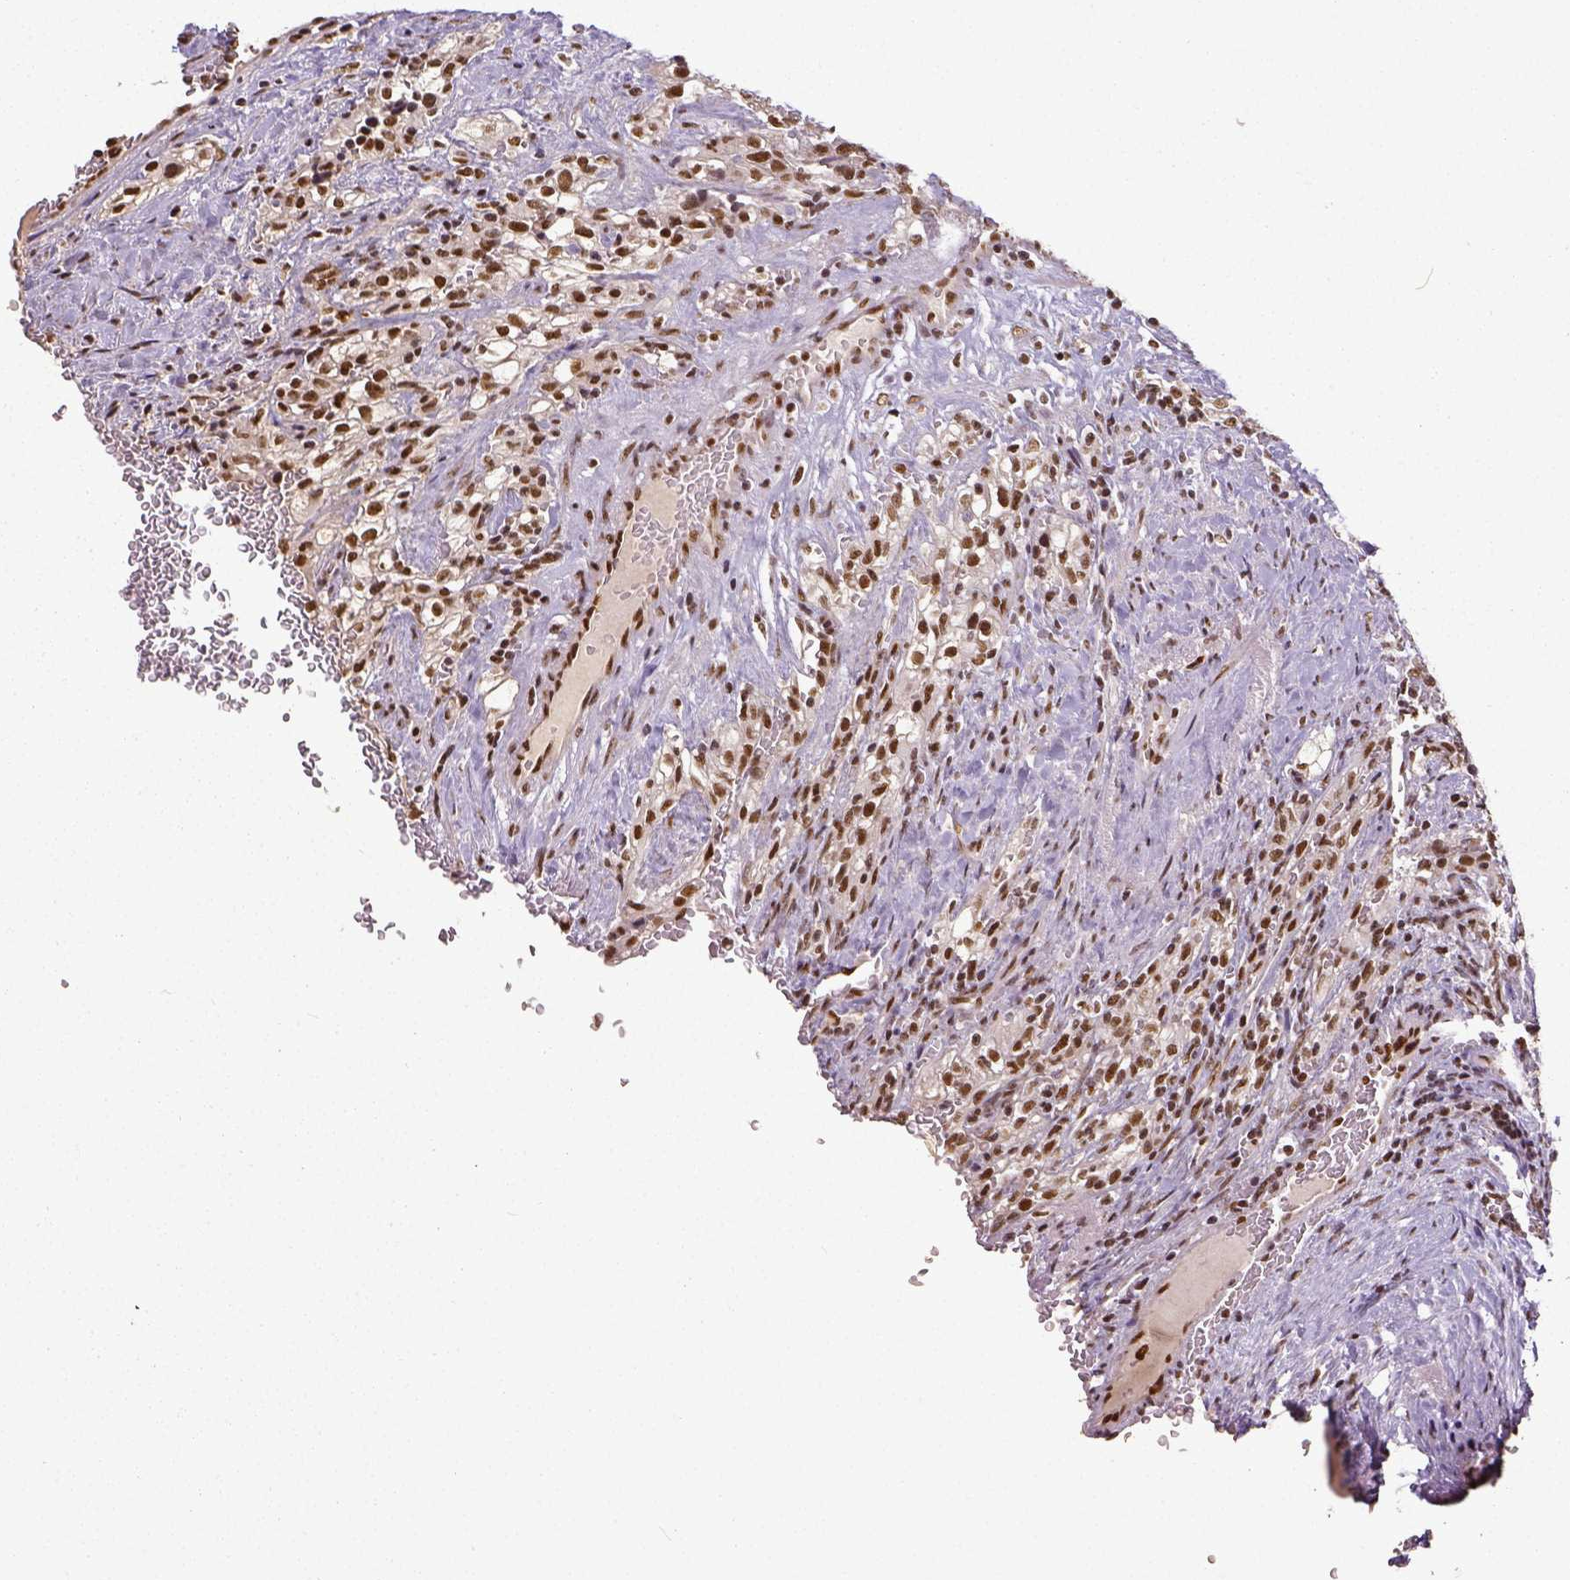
{"staining": {"intensity": "strong", "quantity": ">75%", "location": "nuclear"}, "tissue": "renal cancer", "cell_type": "Tumor cells", "image_type": "cancer", "snomed": [{"axis": "morphology", "description": "Adenocarcinoma, NOS"}, {"axis": "topography", "description": "Kidney"}], "caption": "A brown stain labels strong nuclear staining of a protein in renal adenocarcinoma tumor cells. The protein of interest is stained brown, and the nuclei are stained in blue (DAB (3,3'-diaminobenzidine) IHC with brightfield microscopy, high magnification).", "gene": "ATRX", "patient": {"sex": "female", "age": 74}}